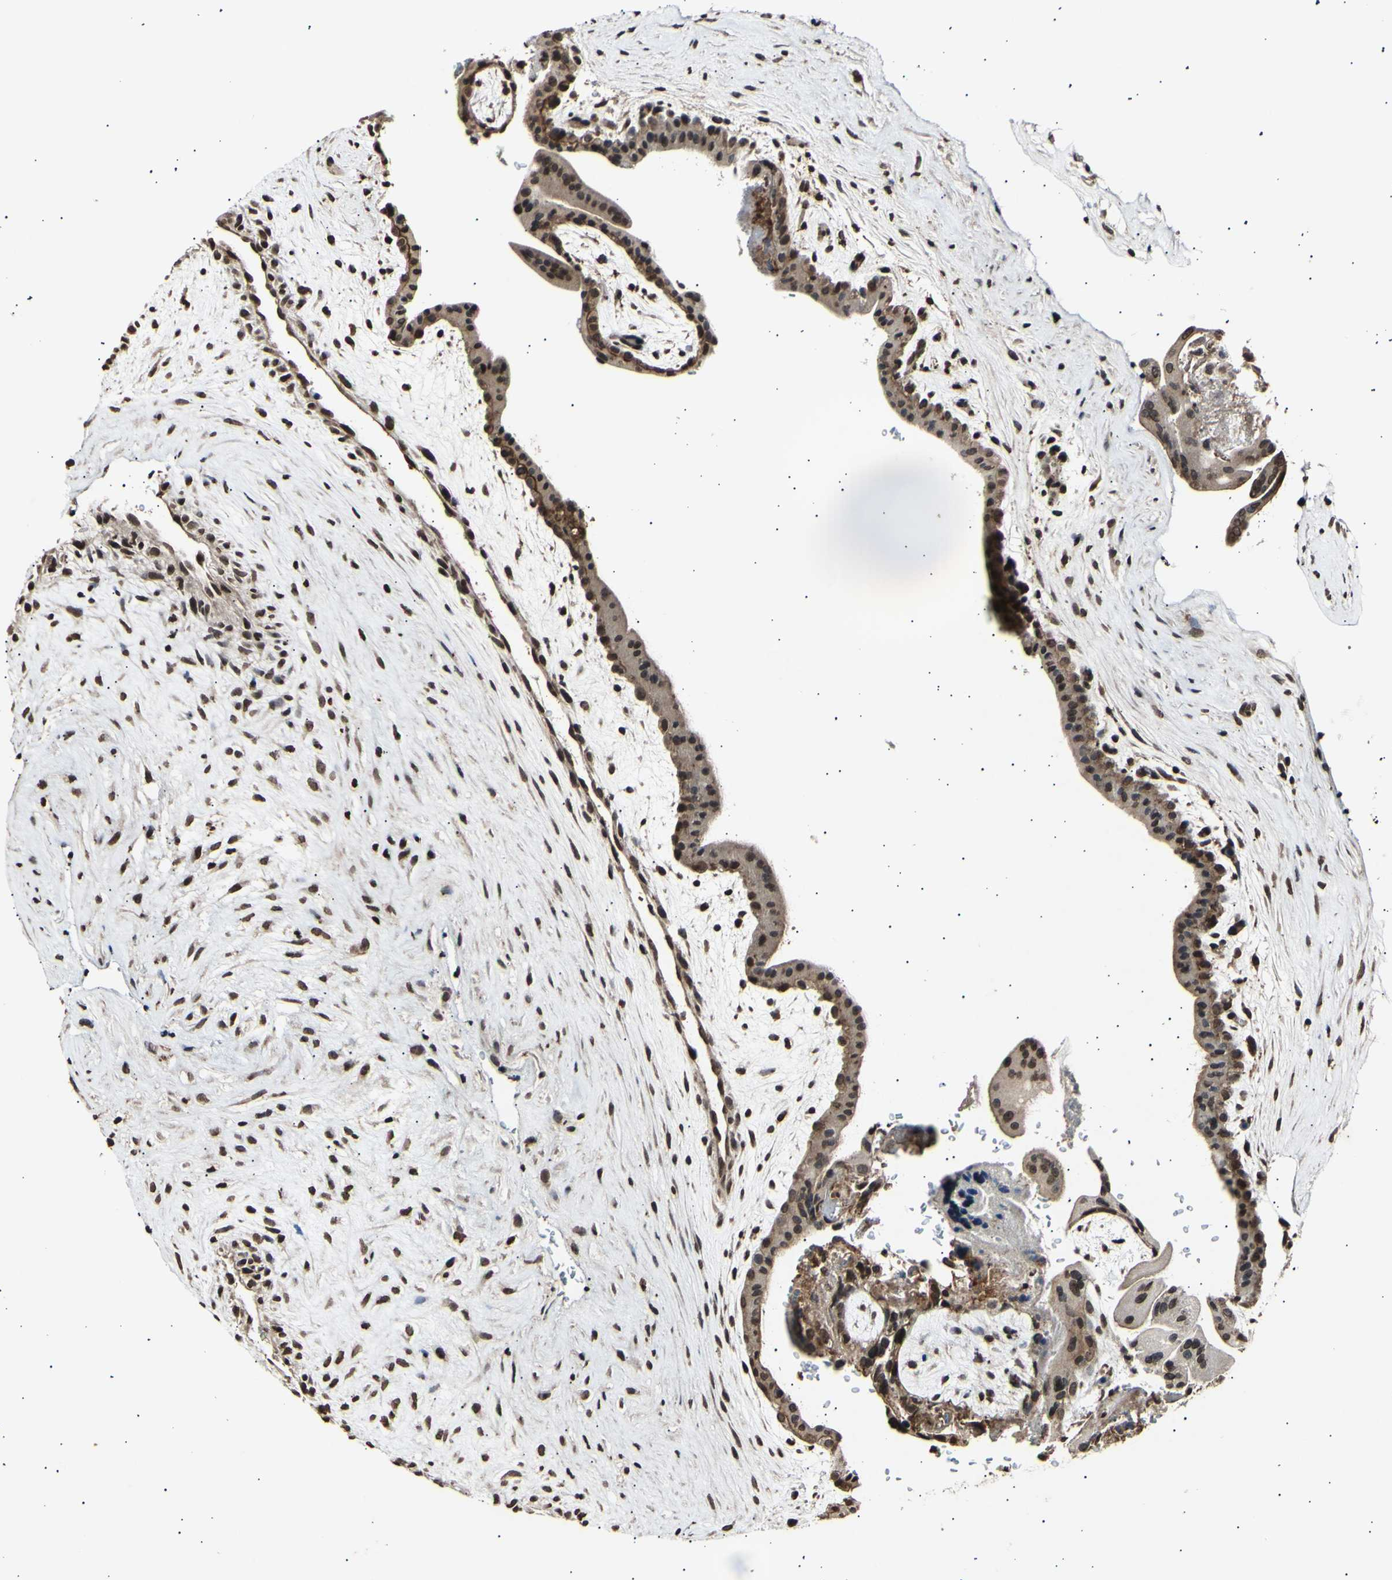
{"staining": {"intensity": "moderate", "quantity": "25%-75%", "location": "cytoplasmic/membranous,nuclear"}, "tissue": "placenta", "cell_type": "Trophoblastic cells", "image_type": "normal", "snomed": [{"axis": "morphology", "description": "Normal tissue, NOS"}, {"axis": "topography", "description": "Placenta"}], "caption": "Placenta stained for a protein (brown) reveals moderate cytoplasmic/membranous,nuclear positive positivity in approximately 25%-75% of trophoblastic cells.", "gene": "ANAPC7", "patient": {"sex": "female", "age": 35}}